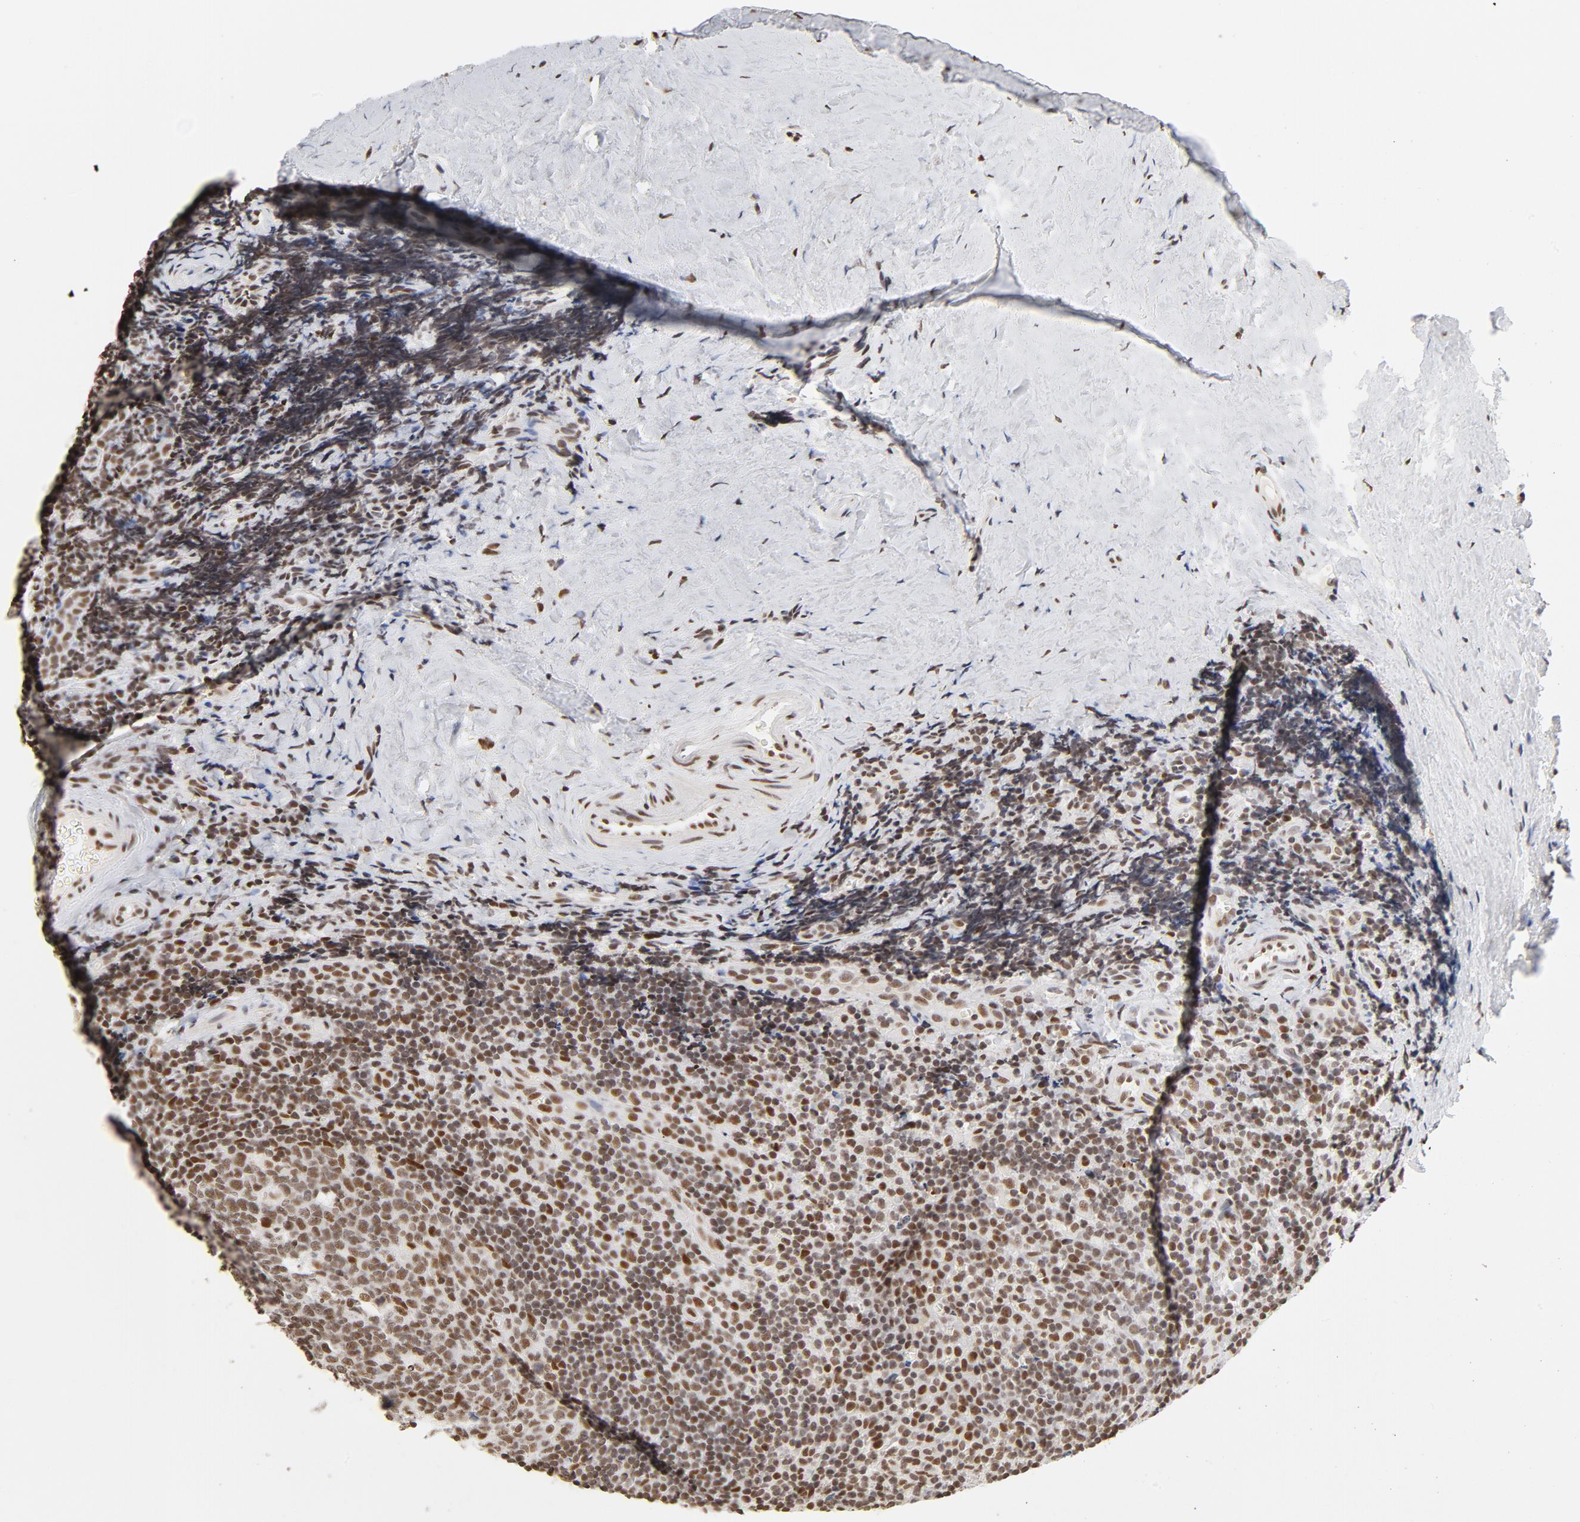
{"staining": {"intensity": "moderate", "quantity": ">75%", "location": "nuclear"}, "tissue": "tonsil", "cell_type": "Germinal center cells", "image_type": "normal", "snomed": [{"axis": "morphology", "description": "Normal tissue, NOS"}, {"axis": "topography", "description": "Tonsil"}], "caption": "A medium amount of moderate nuclear expression is seen in about >75% of germinal center cells in benign tonsil.", "gene": "TP53BP1", "patient": {"sex": "male", "age": 20}}